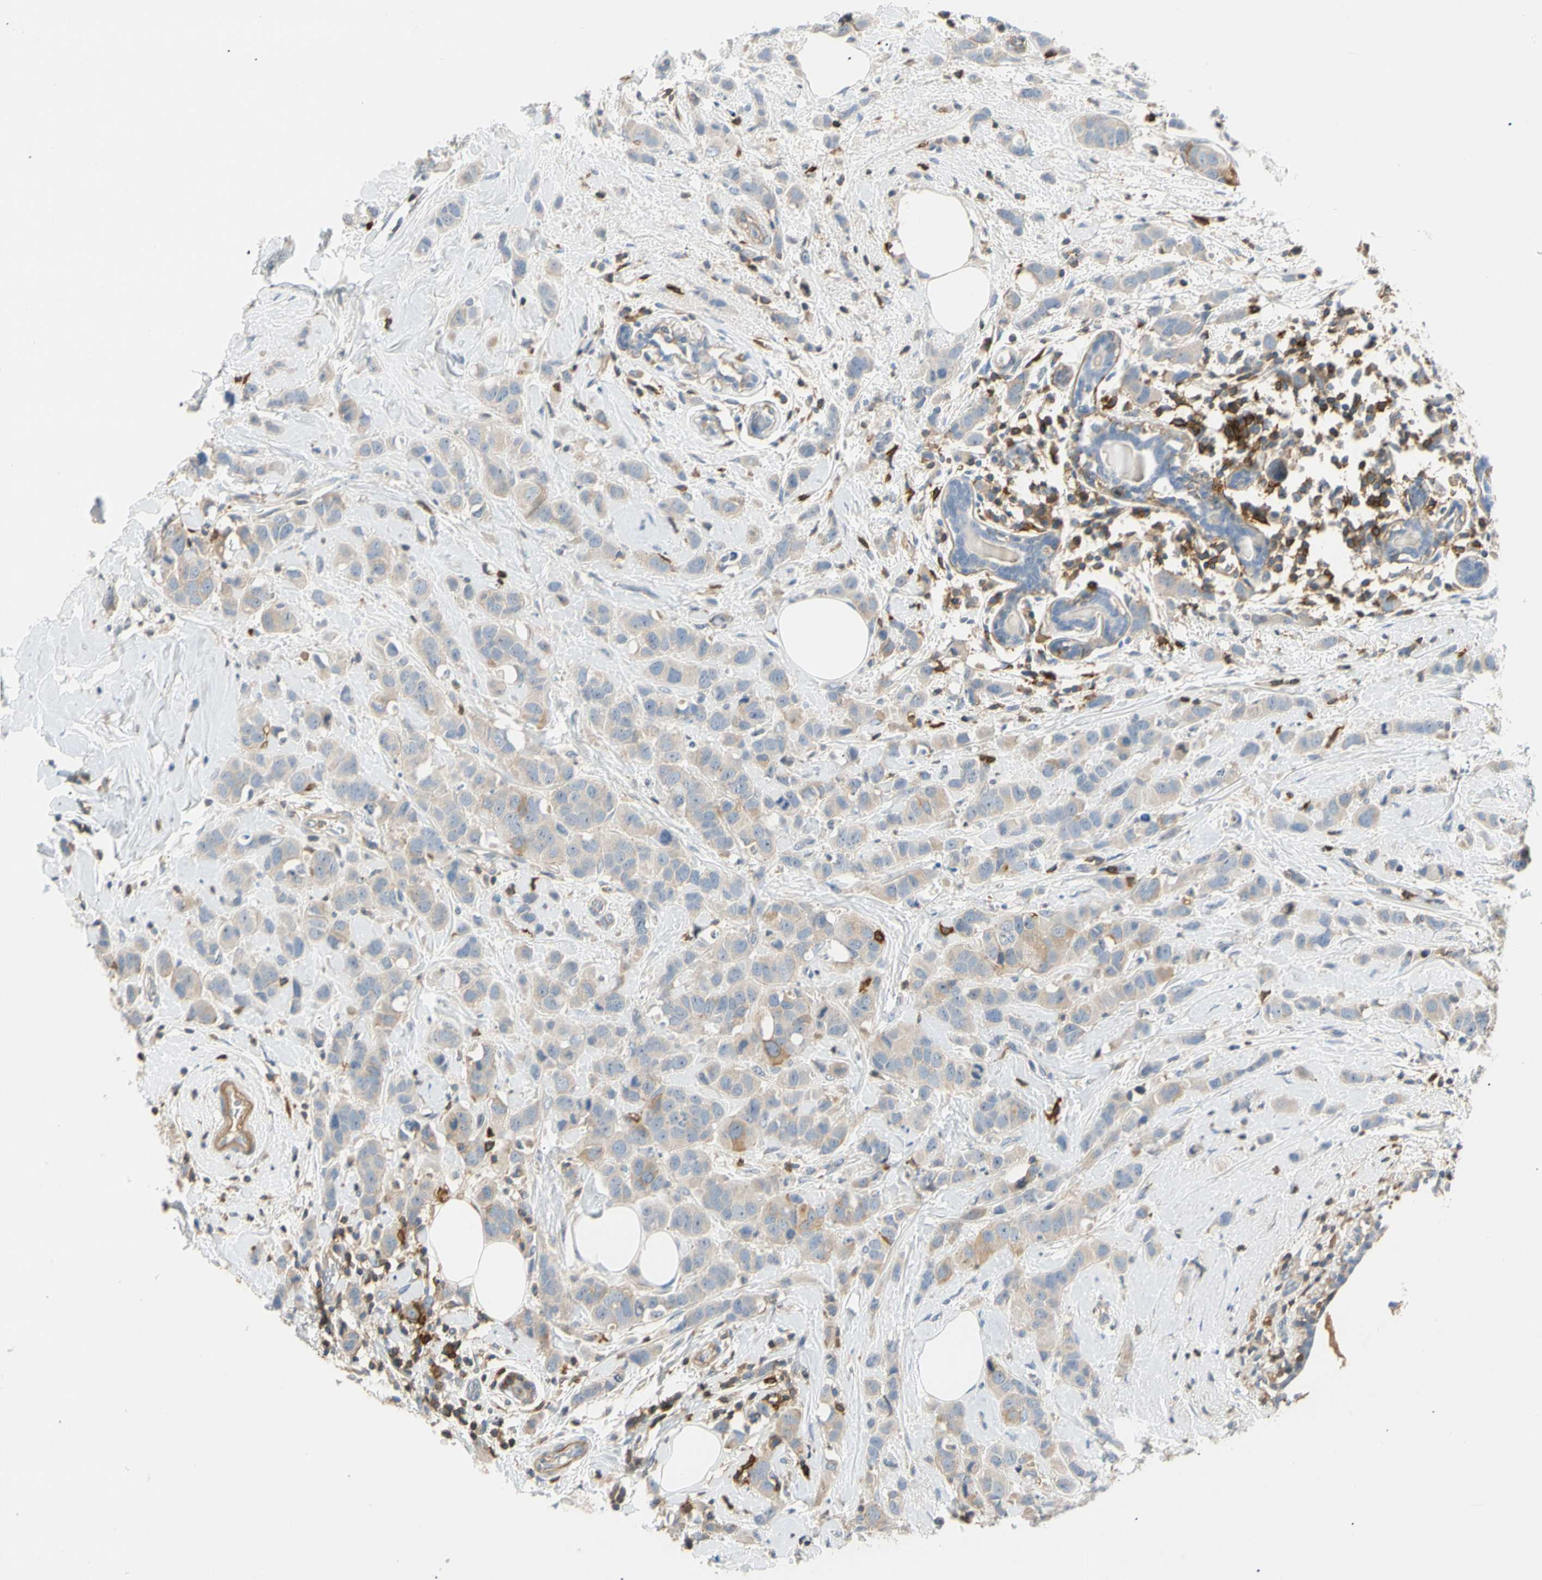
{"staining": {"intensity": "weak", "quantity": ">75%", "location": "cytoplasmic/membranous"}, "tissue": "breast cancer", "cell_type": "Tumor cells", "image_type": "cancer", "snomed": [{"axis": "morphology", "description": "Normal tissue, NOS"}, {"axis": "morphology", "description": "Duct carcinoma"}, {"axis": "topography", "description": "Breast"}], "caption": "IHC of breast cancer (infiltrating ductal carcinoma) shows low levels of weak cytoplasmic/membranous staining in approximately >75% of tumor cells.", "gene": "TNFRSF18", "patient": {"sex": "female", "age": 50}}